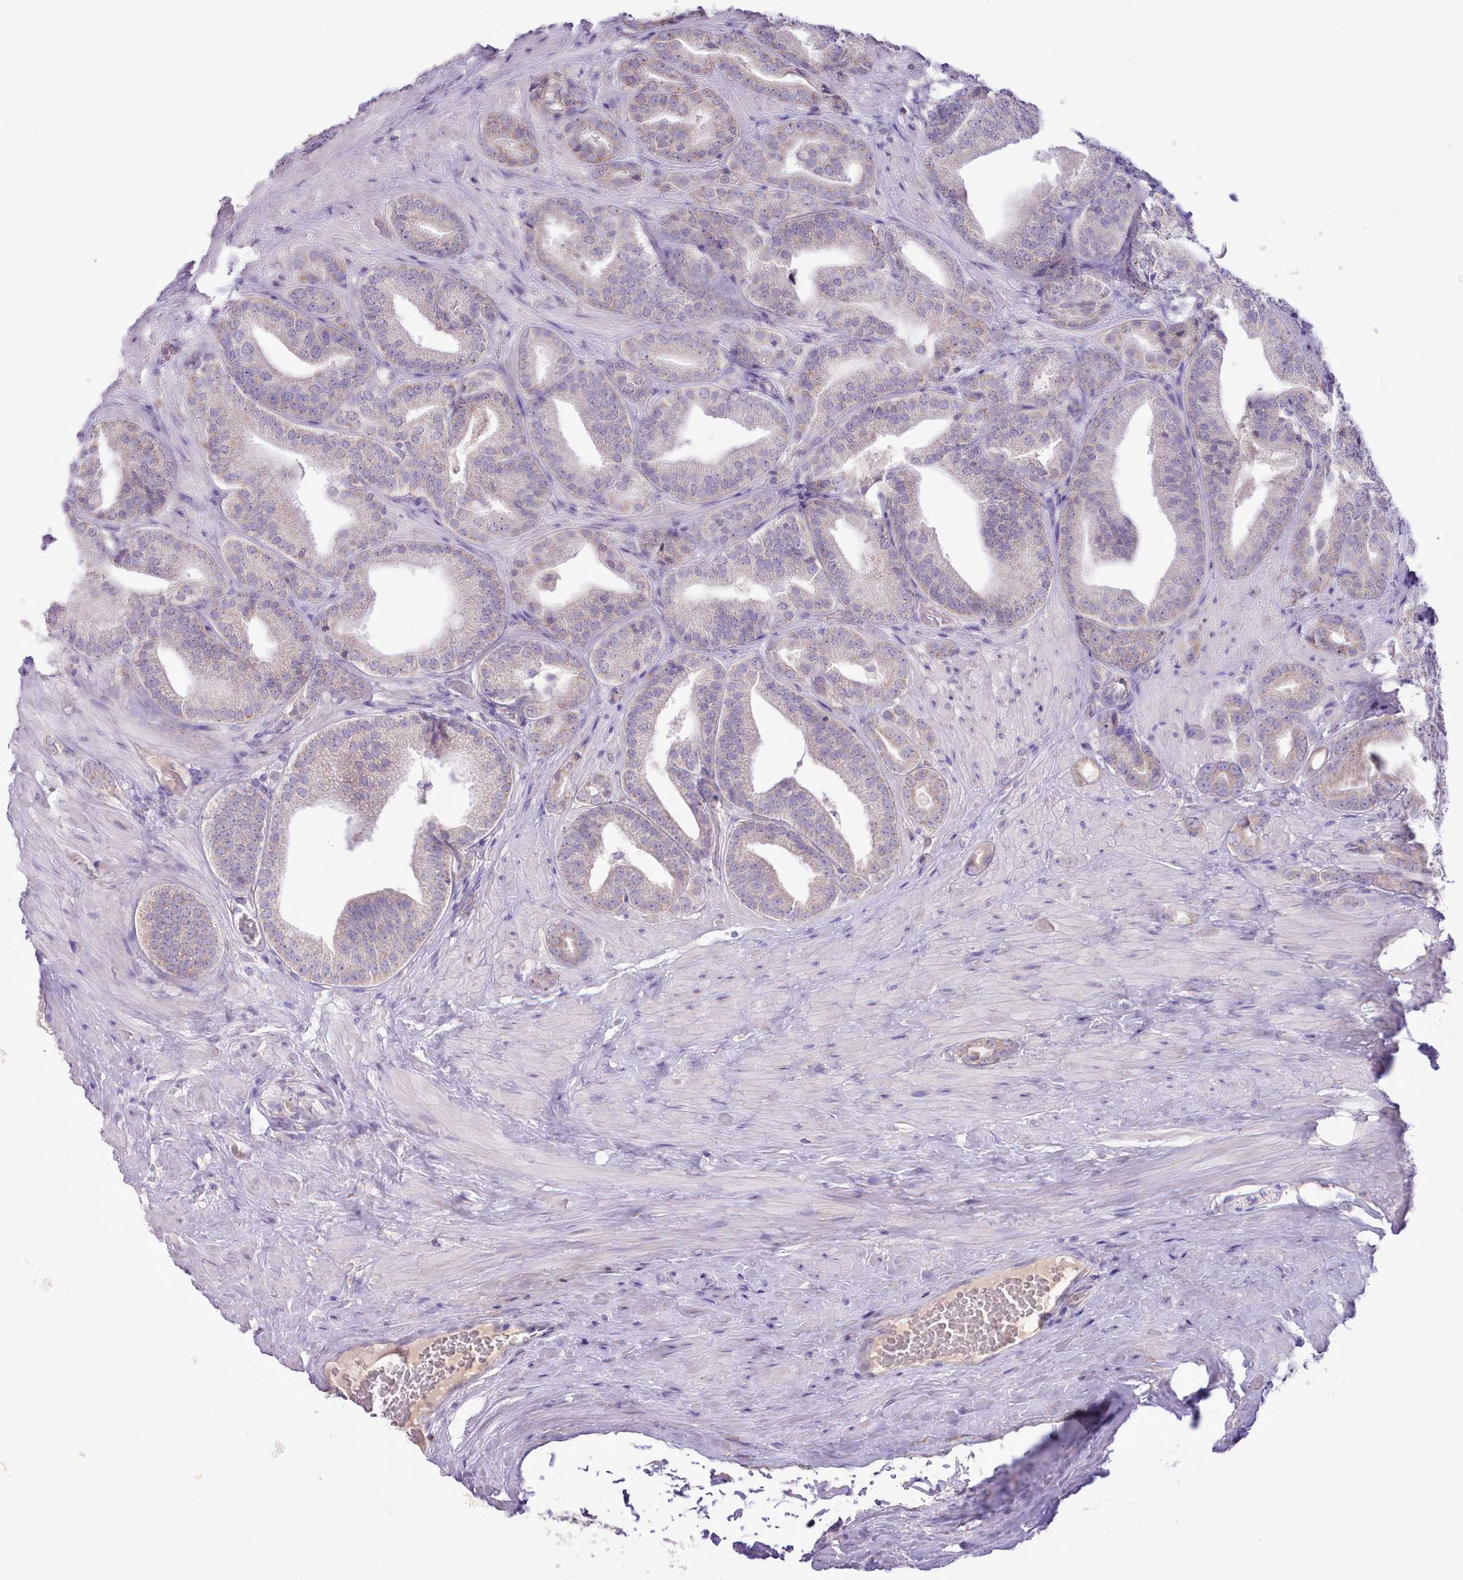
{"staining": {"intensity": "weak", "quantity": "25%-75%", "location": "cytoplasmic/membranous"}, "tissue": "prostate cancer", "cell_type": "Tumor cells", "image_type": "cancer", "snomed": [{"axis": "morphology", "description": "Adenocarcinoma, High grade"}, {"axis": "topography", "description": "Prostate"}], "caption": "Brown immunohistochemical staining in prostate cancer (adenocarcinoma (high-grade)) reveals weak cytoplasmic/membranous expression in about 25%-75% of tumor cells.", "gene": "CCL1", "patient": {"sex": "male", "age": 63}}